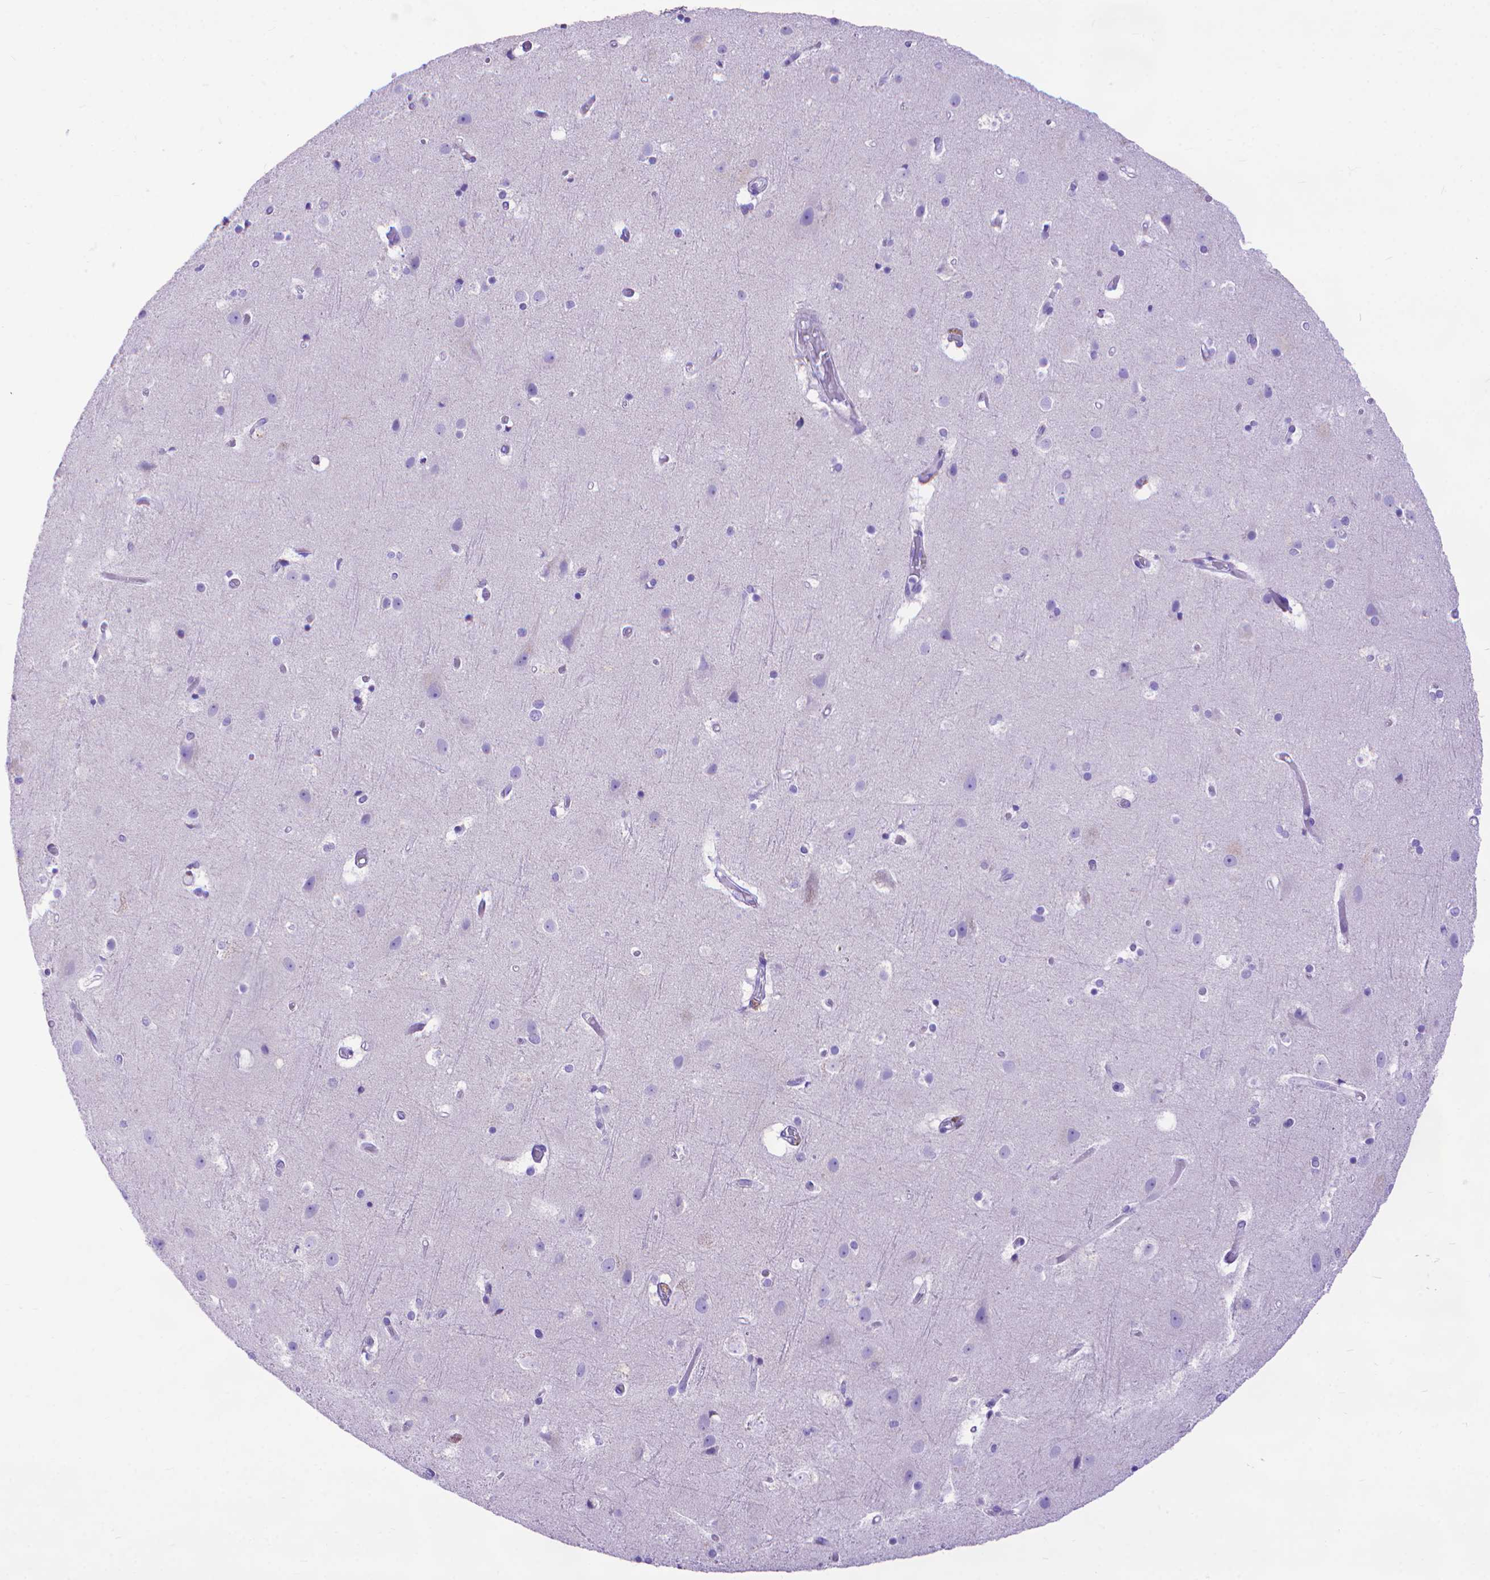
{"staining": {"intensity": "negative", "quantity": "none", "location": "none"}, "tissue": "cerebral cortex", "cell_type": "Endothelial cells", "image_type": "normal", "snomed": [{"axis": "morphology", "description": "Normal tissue, NOS"}, {"axis": "topography", "description": "Cerebral cortex"}], "caption": "Endothelial cells show no significant positivity in normal cerebral cortex. (Immunohistochemistry (ihc), brightfield microscopy, high magnification).", "gene": "DHRS2", "patient": {"sex": "female", "age": 52}}